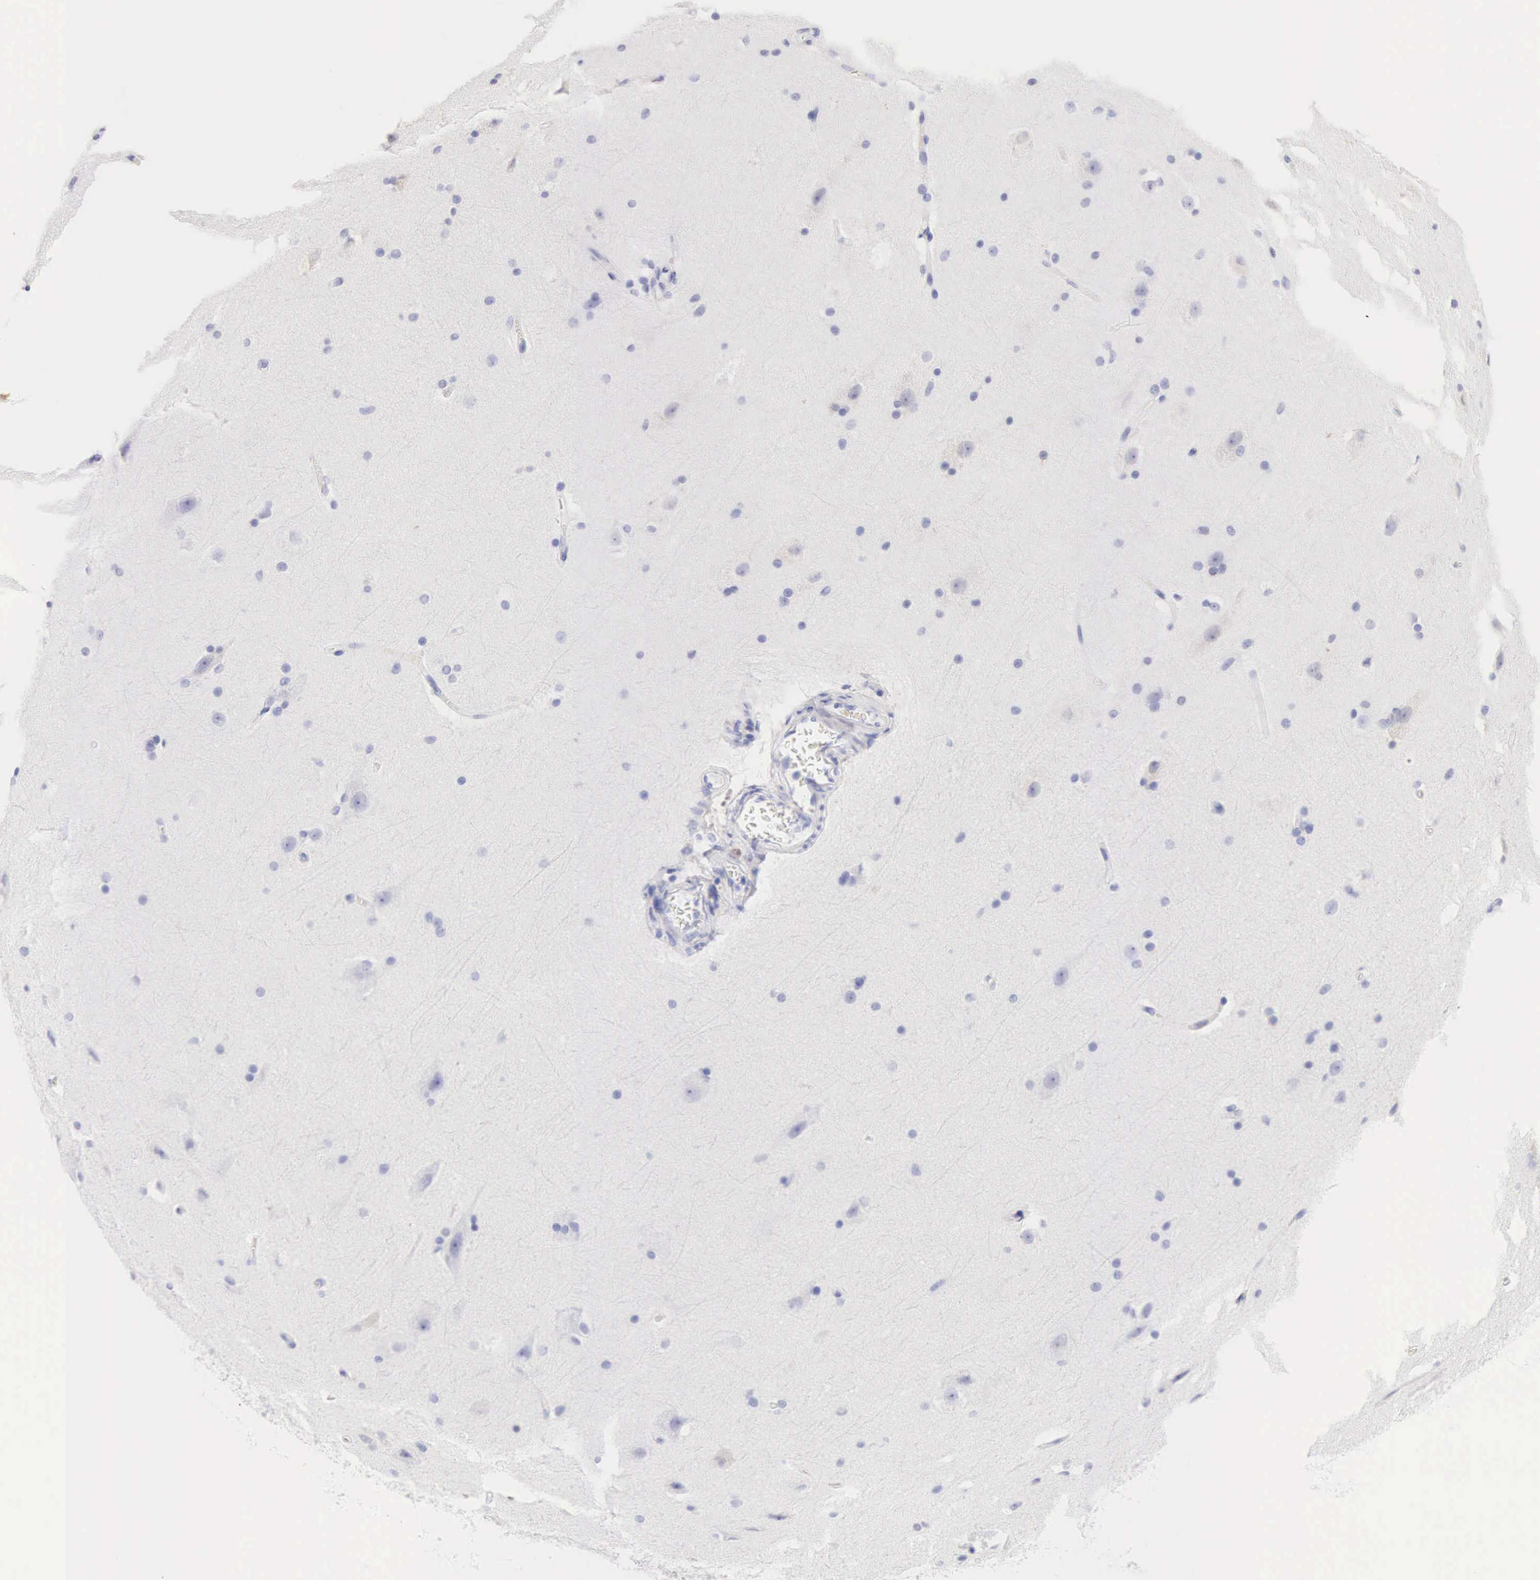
{"staining": {"intensity": "negative", "quantity": "none", "location": "none"}, "tissue": "cerebral cortex", "cell_type": "Endothelial cells", "image_type": "normal", "snomed": [{"axis": "morphology", "description": "Normal tissue, NOS"}, {"axis": "topography", "description": "Cerebral cortex"}, {"axis": "topography", "description": "Hippocampus"}], "caption": "DAB (3,3'-diaminobenzidine) immunohistochemical staining of benign cerebral cortex reveals no significant staining in endothelial cells. Nuclei are stained in blue.", "gene": "CDKN2A", "patient": {"sex": "female", "age": 19}}